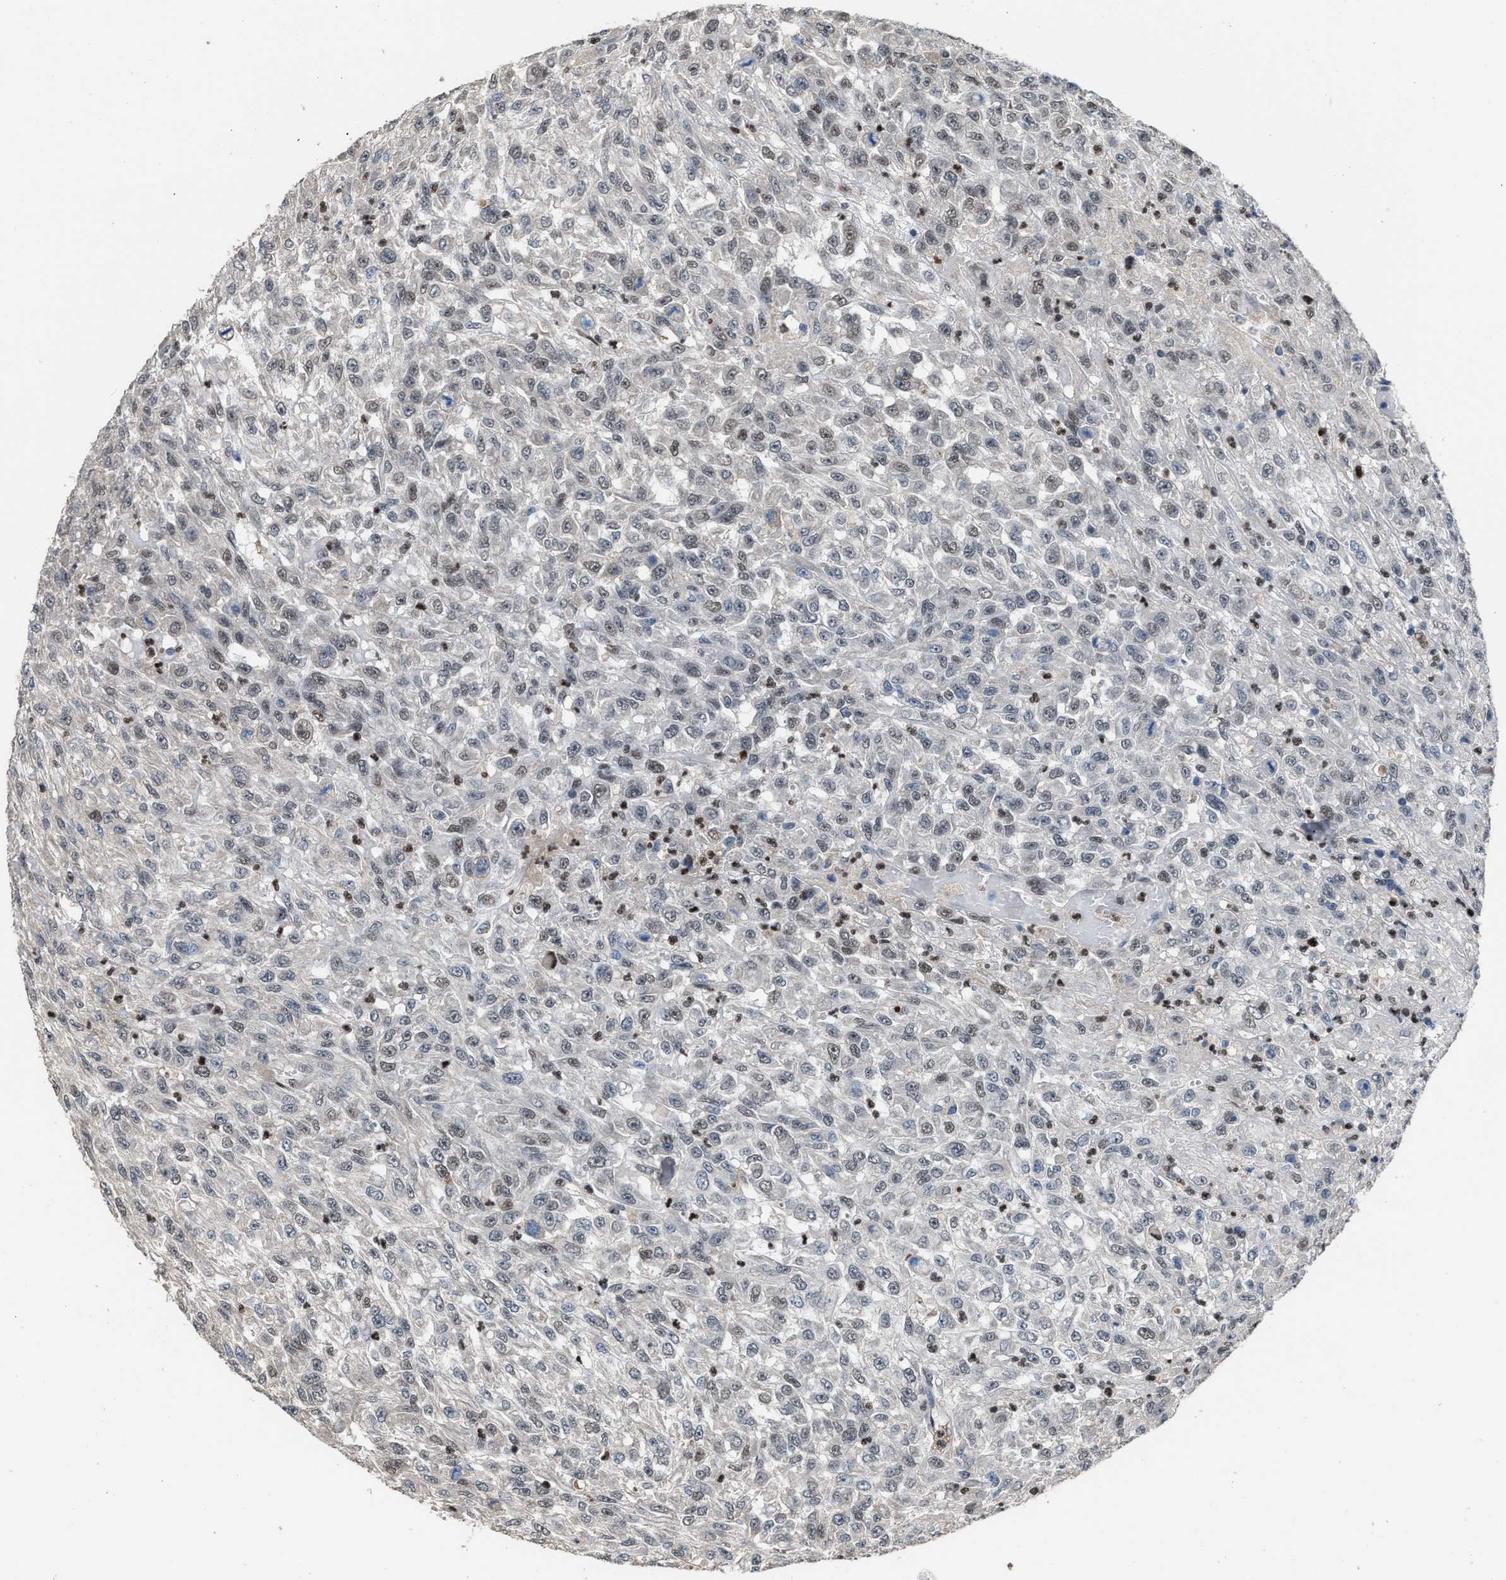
{"staining": {"intensity": "weak", "quantity": "<25%", "location": "nuclear"}, "tissue": "urothelial cancer", "cell_type": "Tumor cells", "image_type": "cancer", "snomed": [{"axis": "morphology", "description": "Urothelial carcinoma, High grade"}, {"axis": "topography", "description": "Urinary bladder"}], "caption": "The histopathology image exhibits no significant positivity in tumor cells of high-grade urothelial carcinoma.", "gene": "ZNF20", "patient": {"sex": "male", "age": 46}}